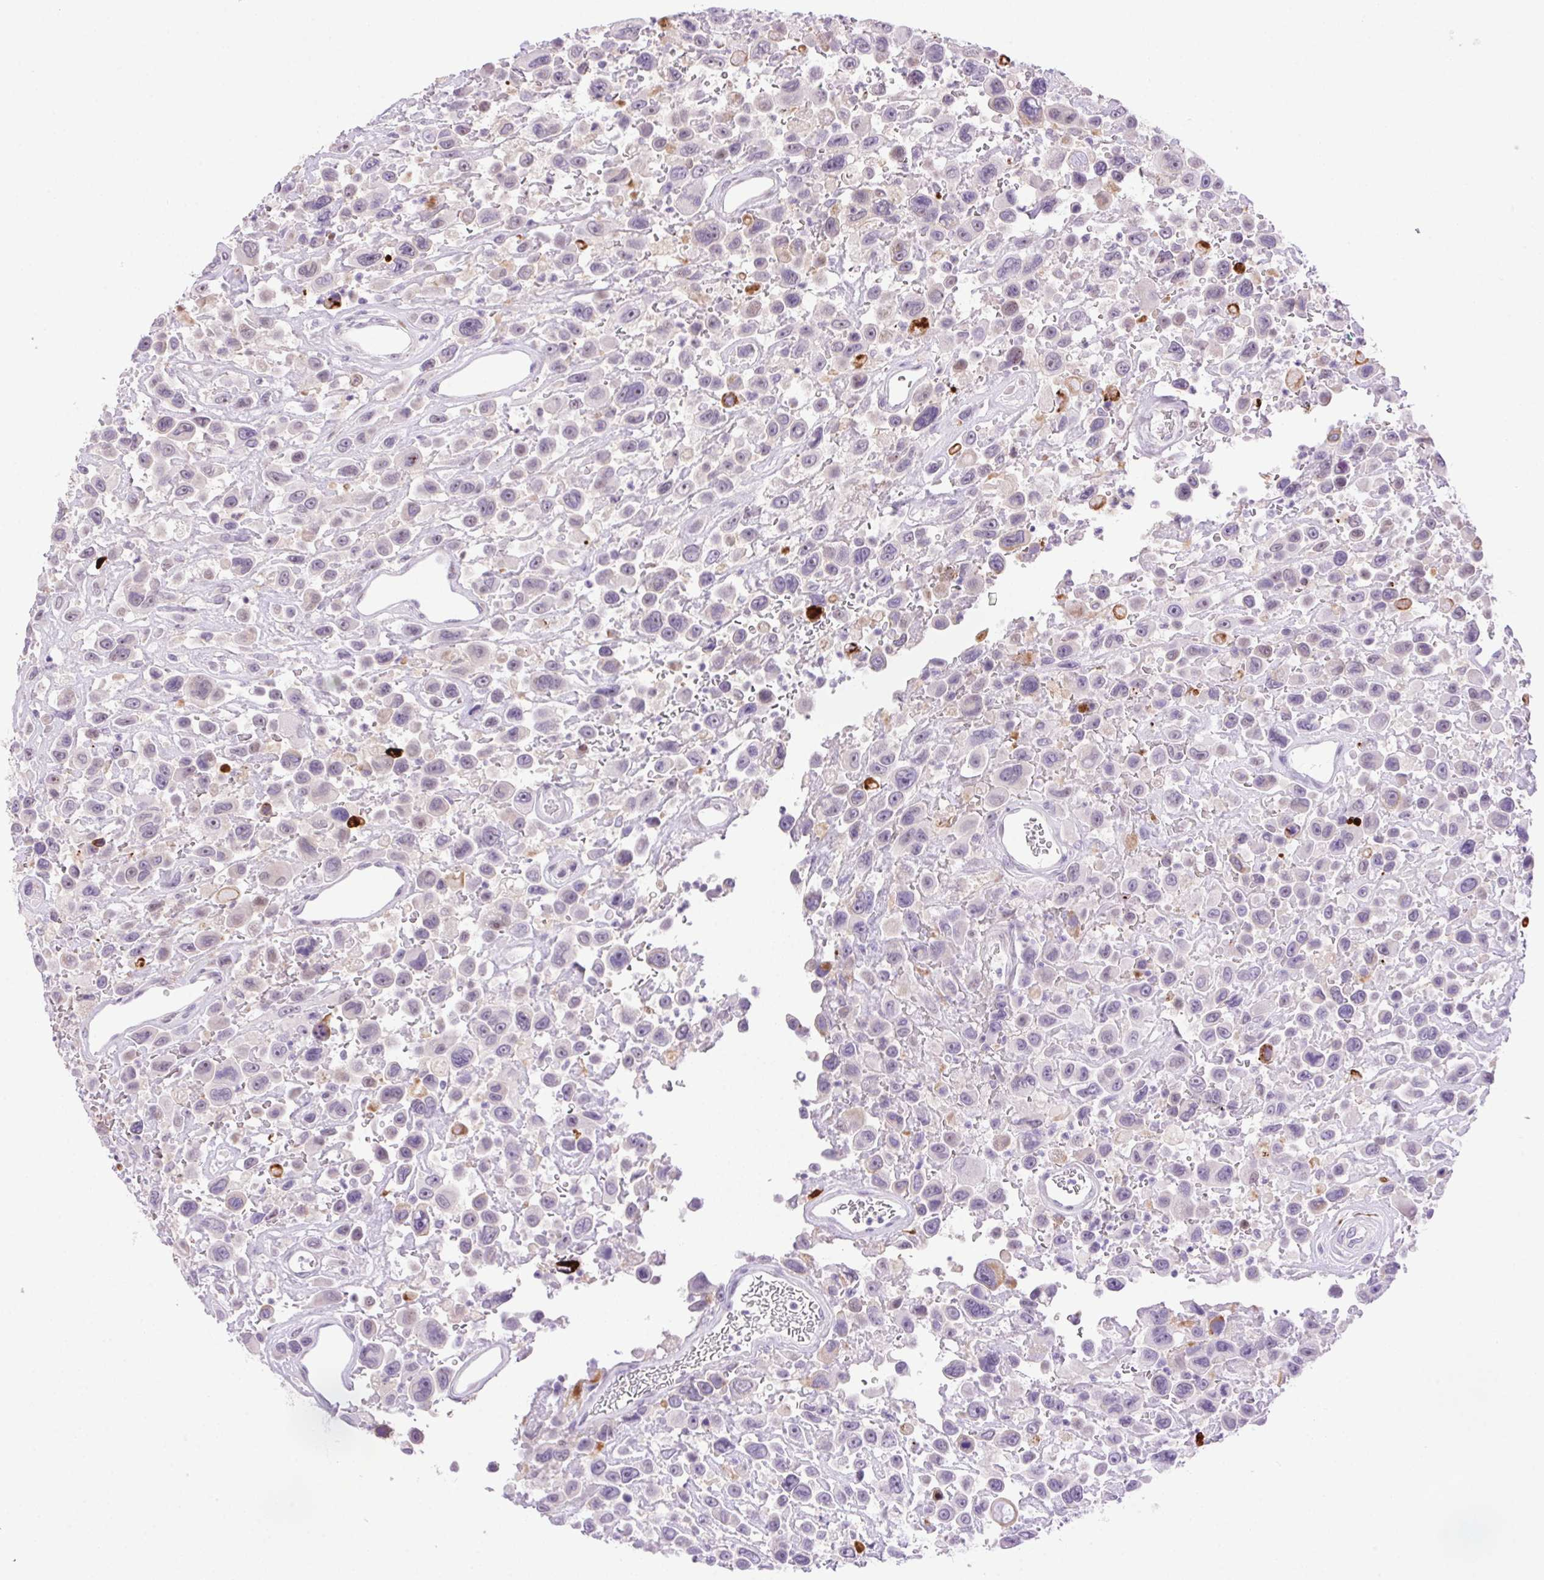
{"staining": {"intensity": "negative", "quantity": "none", "location": "none"}, "tissue": "urothelial cancer", "cell_type": "Tumor cells", "image_type": "cancer", "snomed": [{"axis": "morphology", "description": "Urothelial carcinoma, High grade"}, {"axis": "topography", "description": "Urinary bladder"}], "caption": "Urothelial cancer was stained to show a protein in brown. There is no significant expression in tumor cells.", "gene": "LRRTM1", "patient": {"sex": "male", "age": 53}}